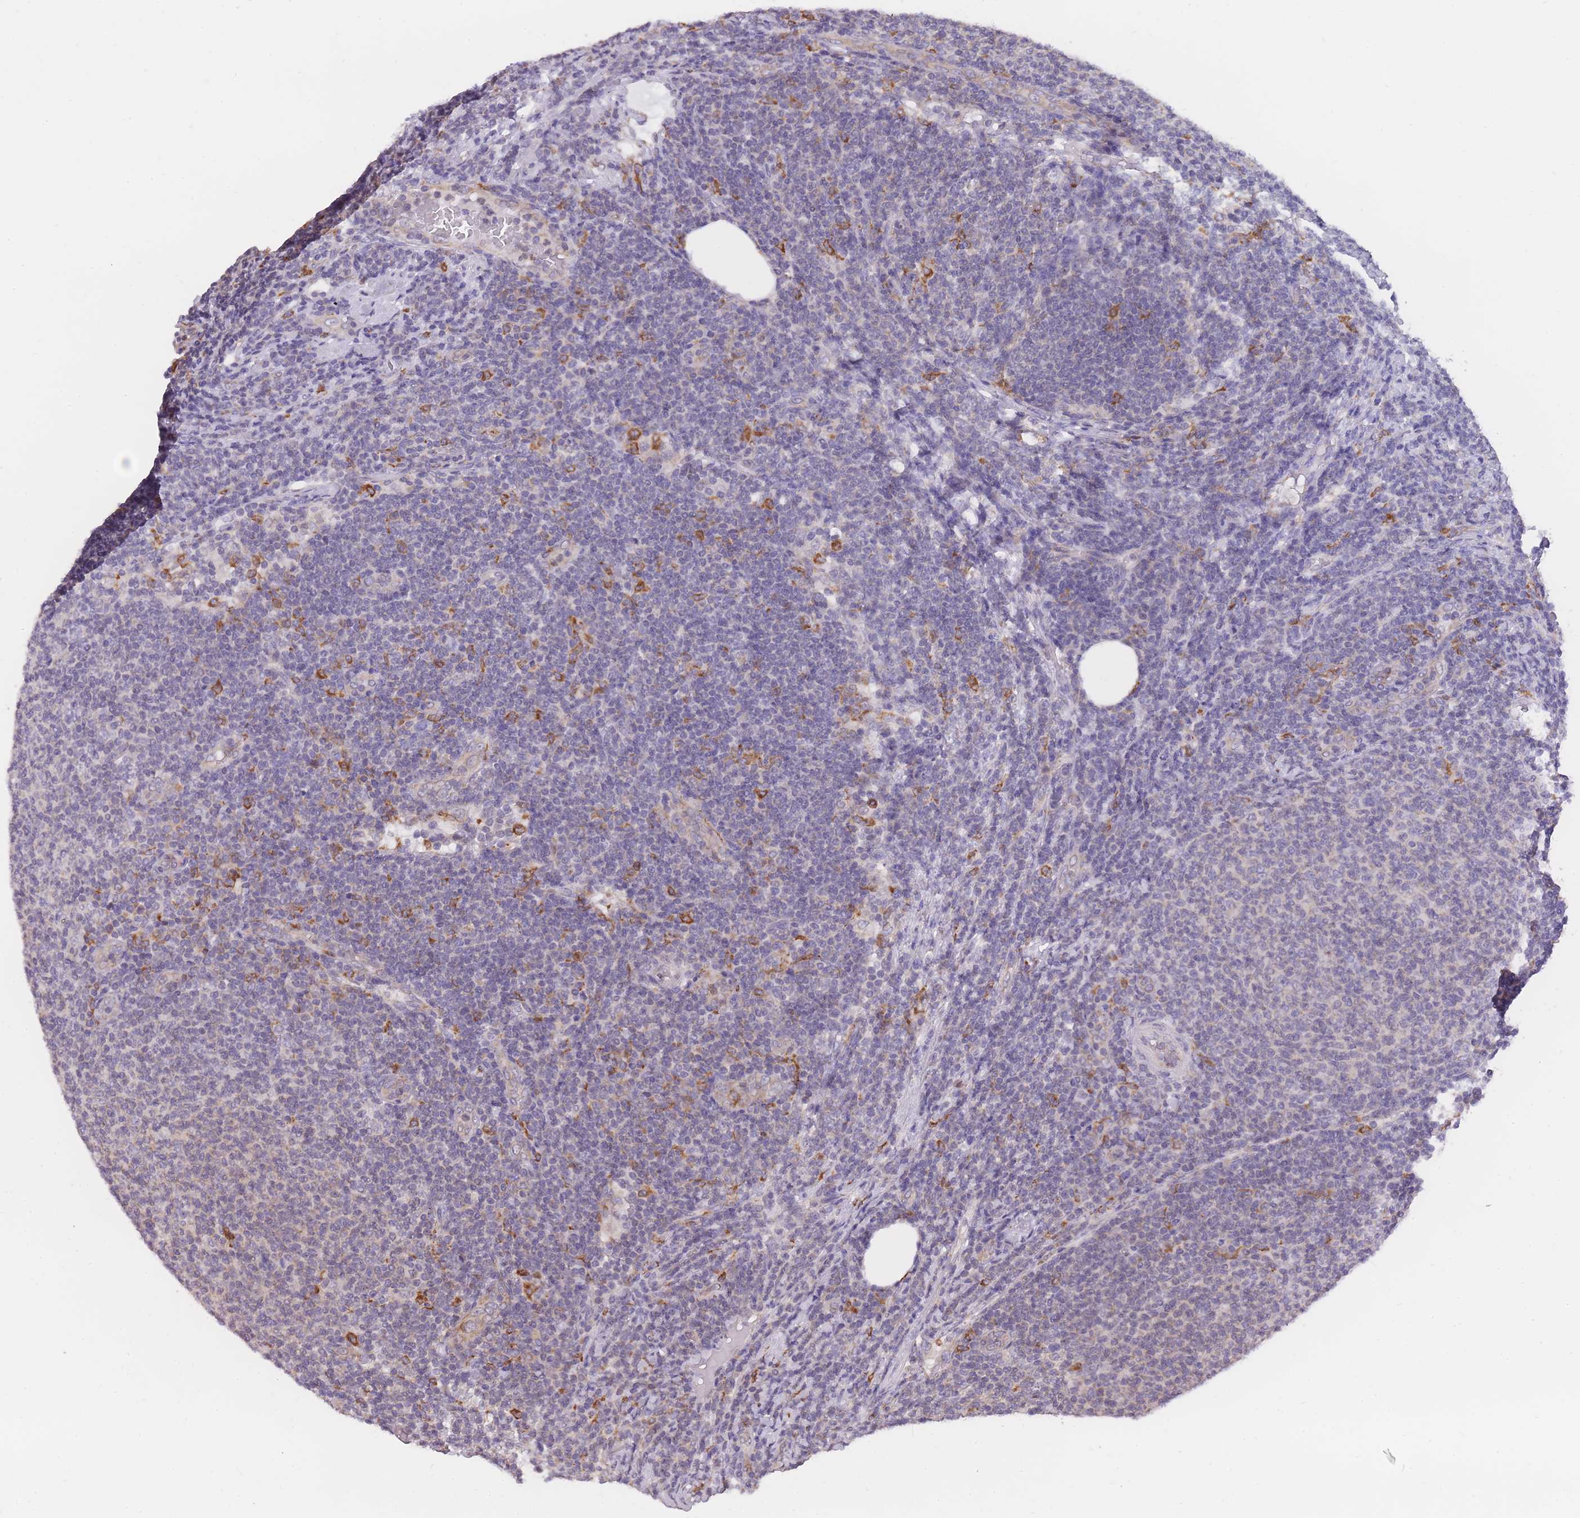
{"staining": {"intensity": "negative", "quantity": "none", "location": "none"}, "tissue": "lymphoma", "cell_type": "Tumor cells", "image_type": "cancer", "snomed": [{"axis": "morphology", "description": "Malignant lymphoma, non-Hodgkin's type, Low grade"}, {"axis": "topography", "description": "Lymph node"}], "caption": "The immunohistochemistry histopathology image has no significant positivity in tumor cells of lymphoma tissue.", "gene": "ZNF662", "patient": {"sex": "male", "age": 66}}